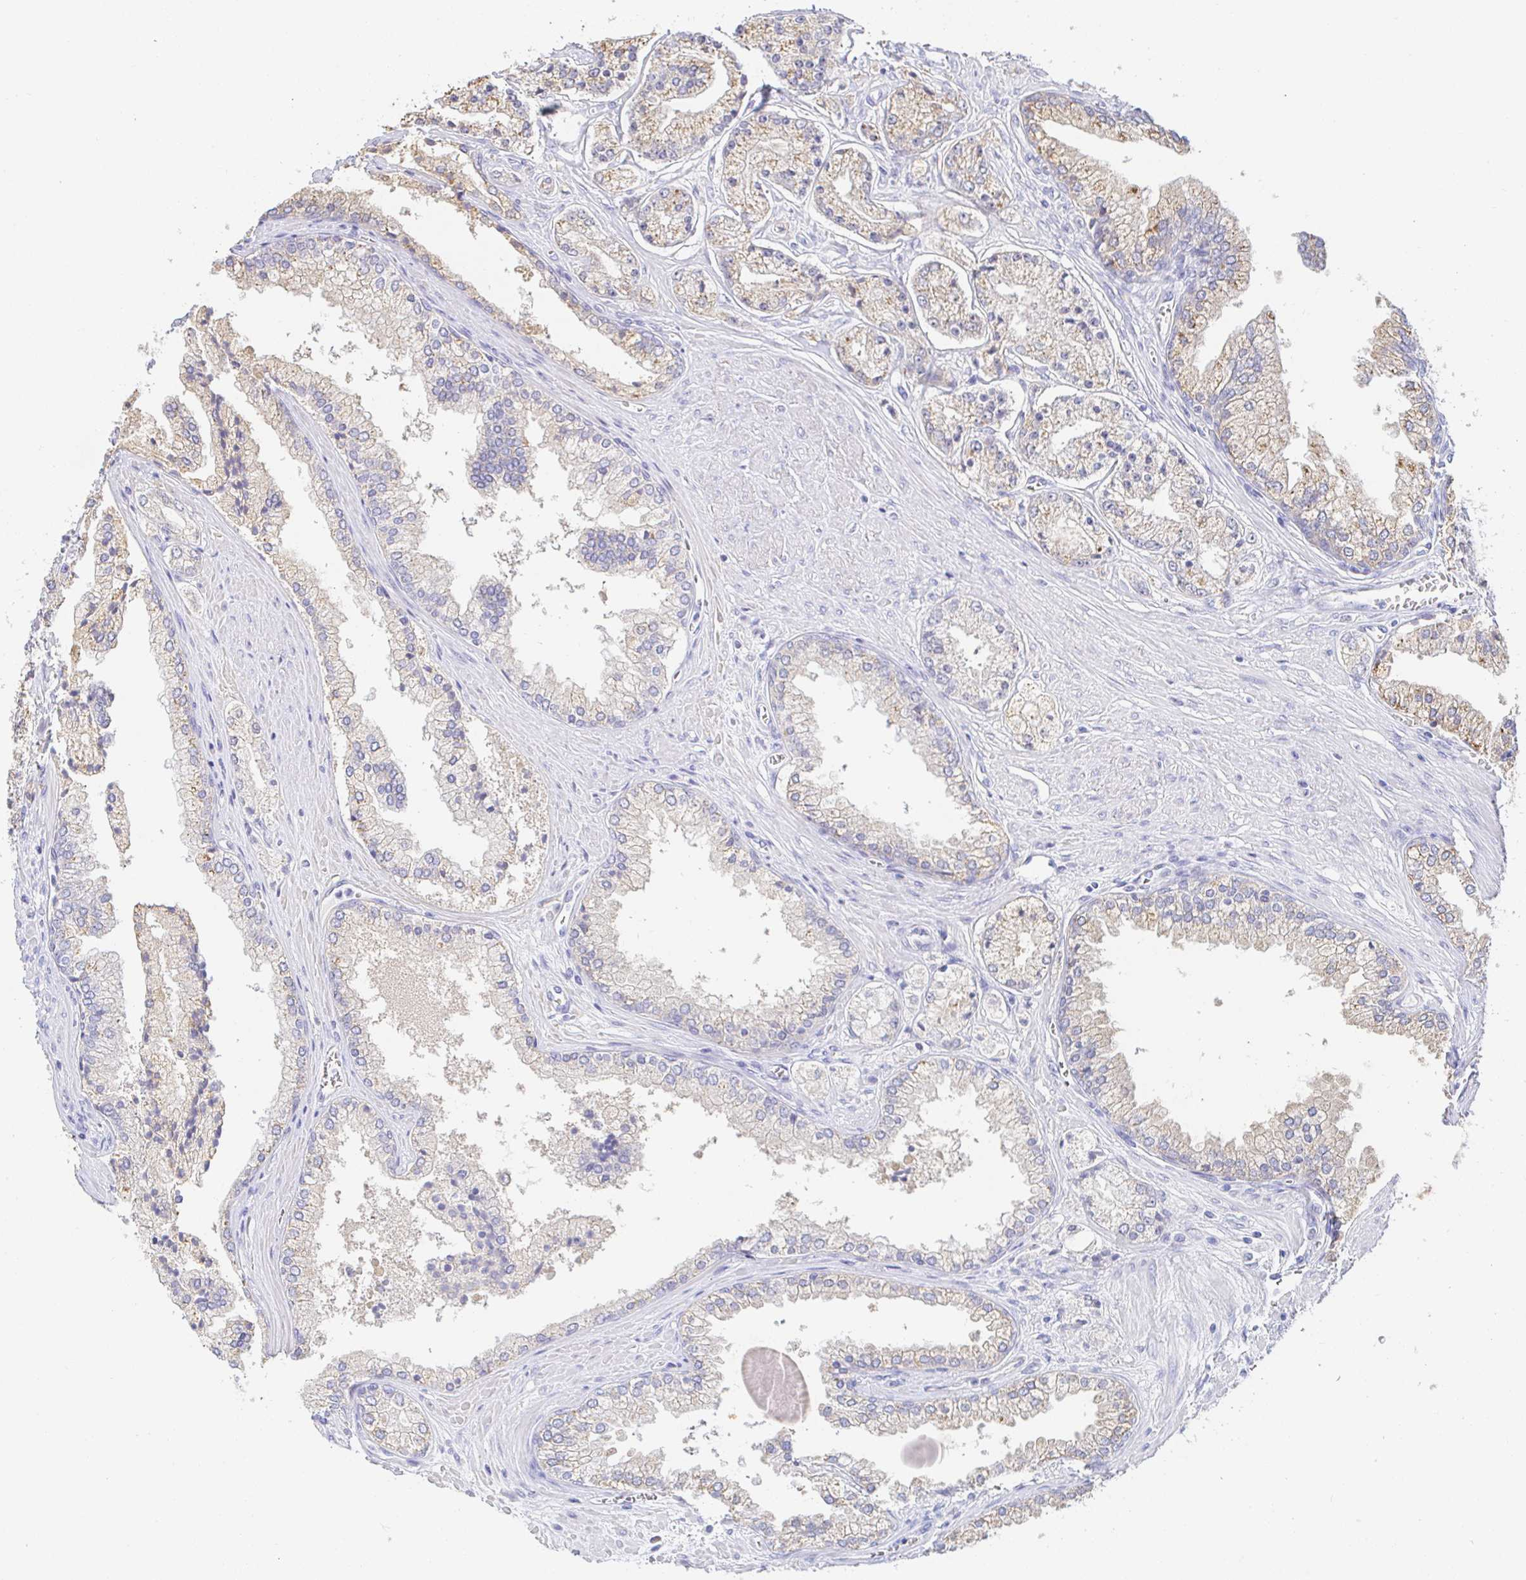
{"staining": {"intensity": "weak", "quantity": "<25%", "location": "cytoplasmic/membranous"}, "tissue": "prostate cancer", "cell_type": "Tumor cells", "image_type": "cancer", "snomed": [{"axis": "morphology", "description": "Adenocarcinoma, High grade"}, {"axis": "topography", "description": "Prostate"}], "caption": "Tumor cells show no significant expression in adenocarcinoma (high-grade) (prostate).", "gene": "PDE6B", "patient": {"sex": "male", "age": 66}}